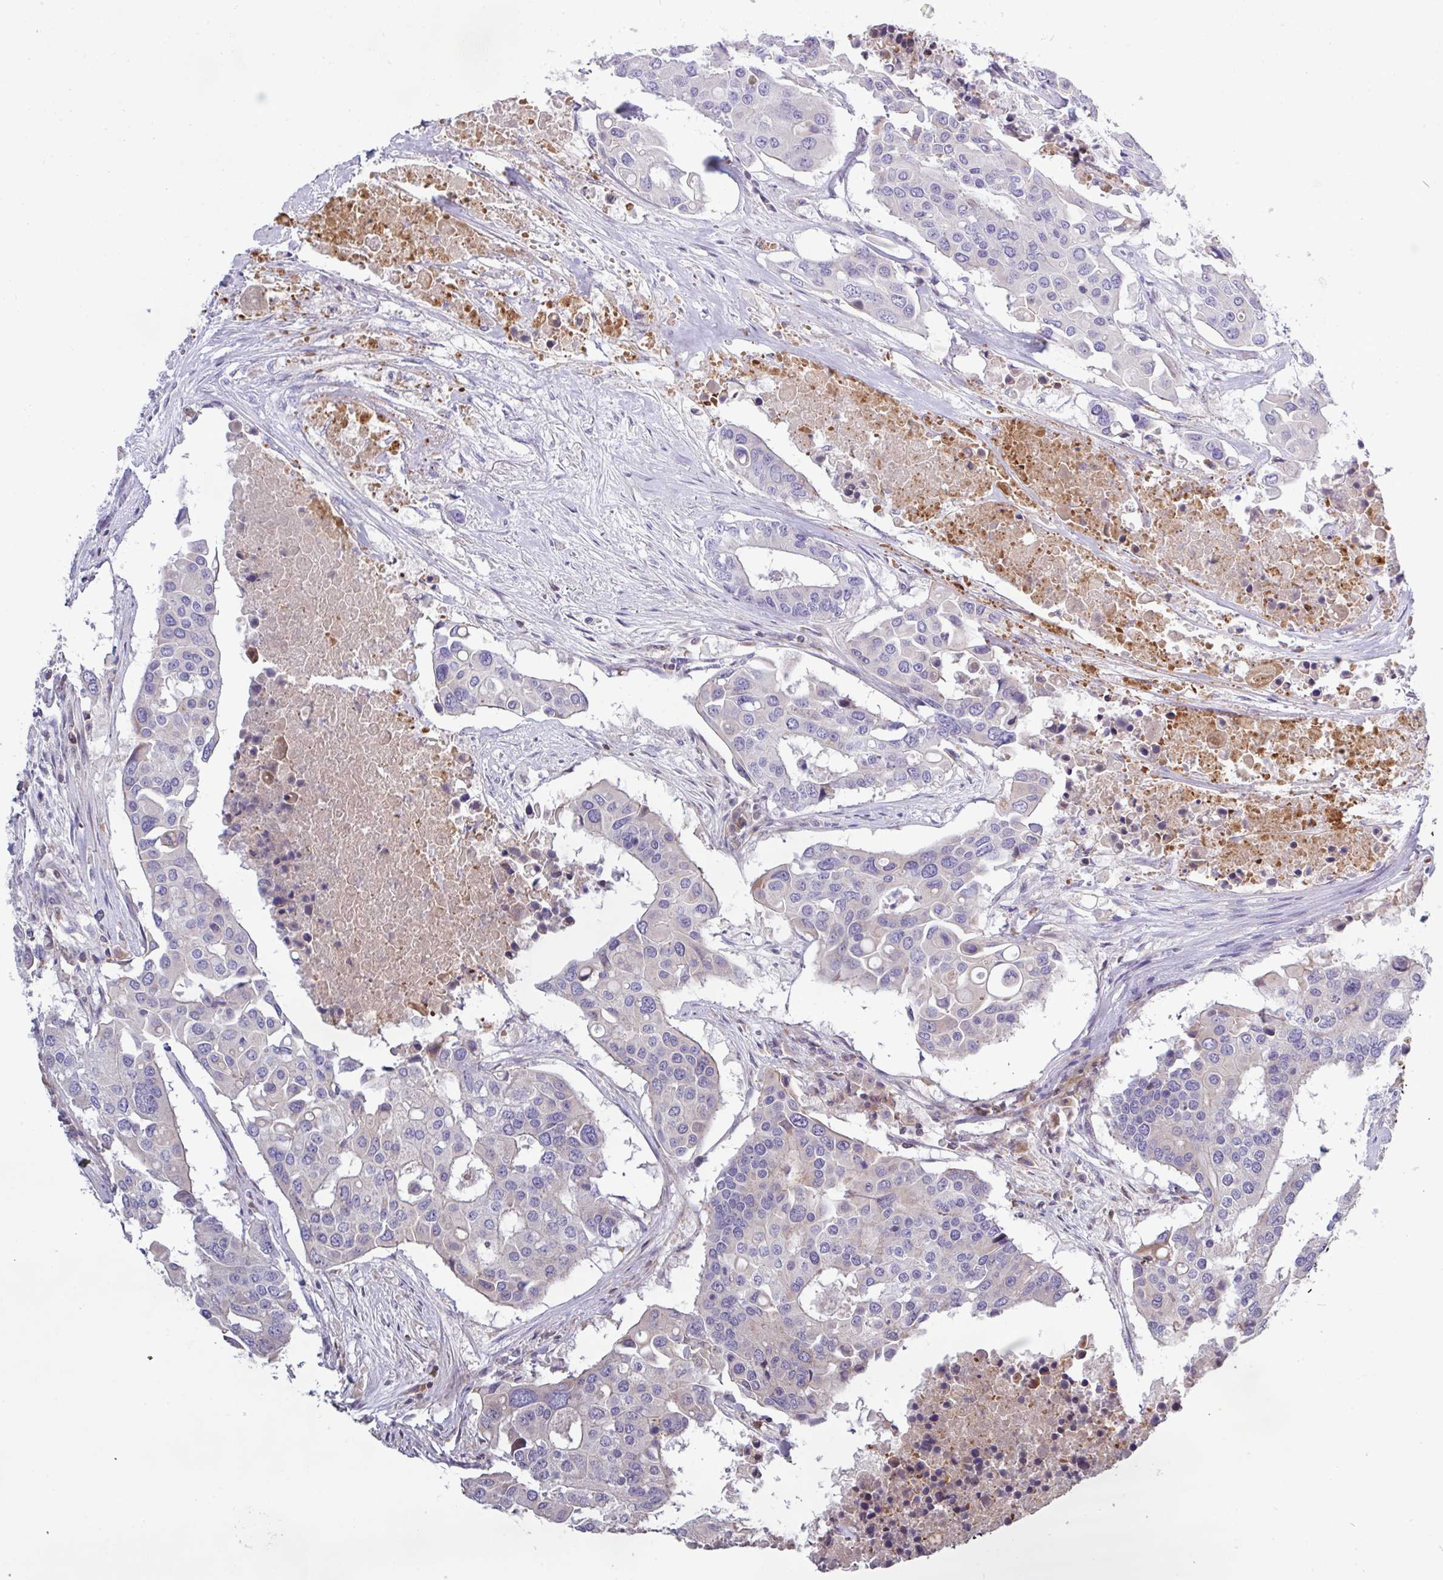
{"staining": {"intensity": "negative", "quantity": "none", "location": "none"}, "tissue": "colorectal cancer", "cell_type": "Tumor cells", "image_type": "cancer", "snomed": [{"axis": "morphology", "description": "Adenocarcinoma, NOS"}, {"axis": "topography", "description": "Colon"}], "caption": "IHC micrograph of human colorectal cancer stained for a protein (brown), which reveals no positivity in tumor cells.", "gene": "TNFSF12", "patient": {"sex": "male", "age": 77}}